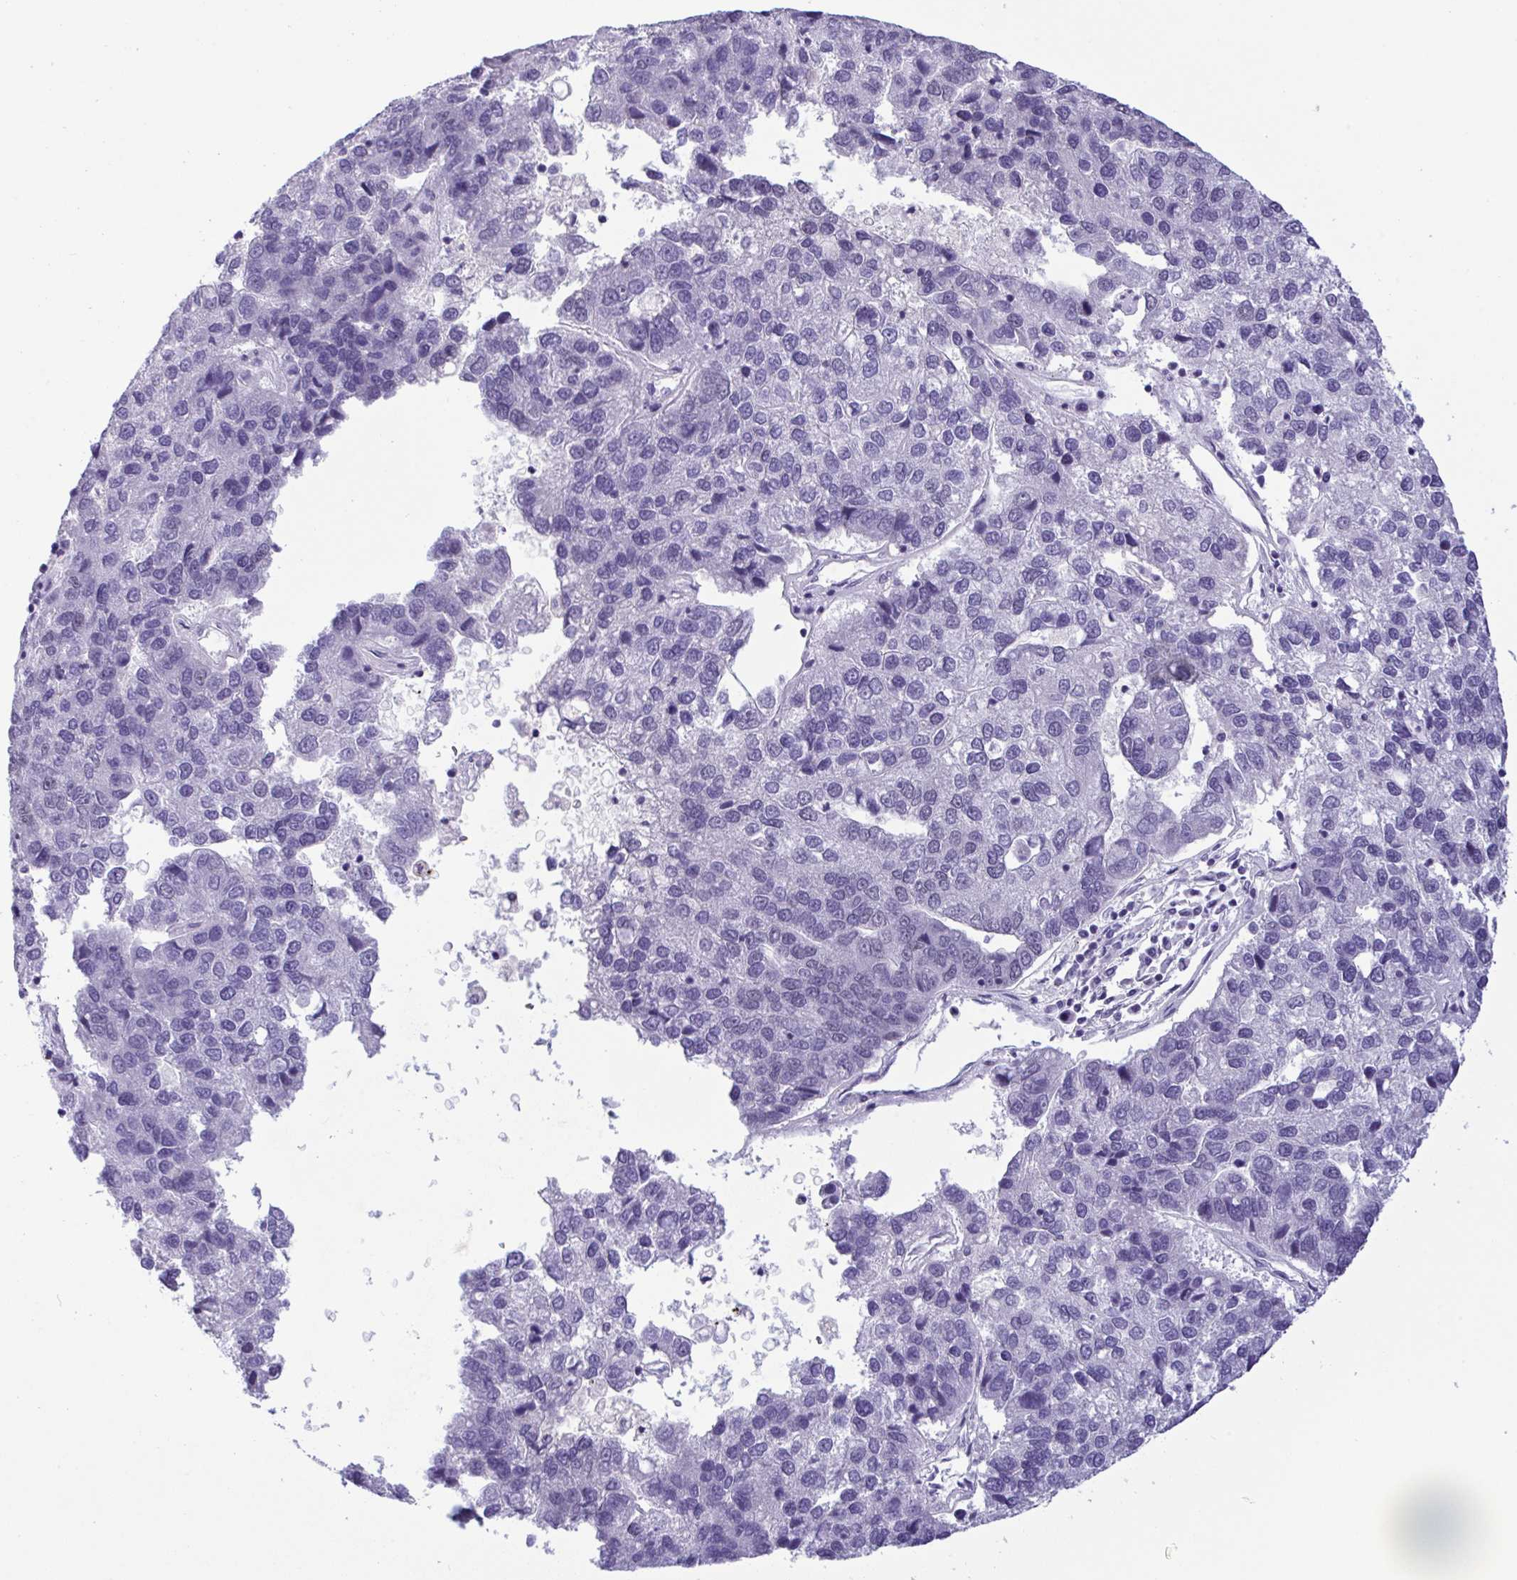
{"staining": {"intensity": "negative", "quantity": "none", "location": "none"}, "tissue": "pancreatic cancer", "cell_type": "Tumor cells", "image_type": "cancer", "snomed": [{"axis": "morphology", "description": "Adenocarcinoma, NOS"}, {"axis": "topography", "description": "Pancreas"}], "caption": "Tumor cells show no significant staining in adenocarcinoma (pancreatic).", "gene": "YBX2", "patient": {"sex": "female", "age": 61}}